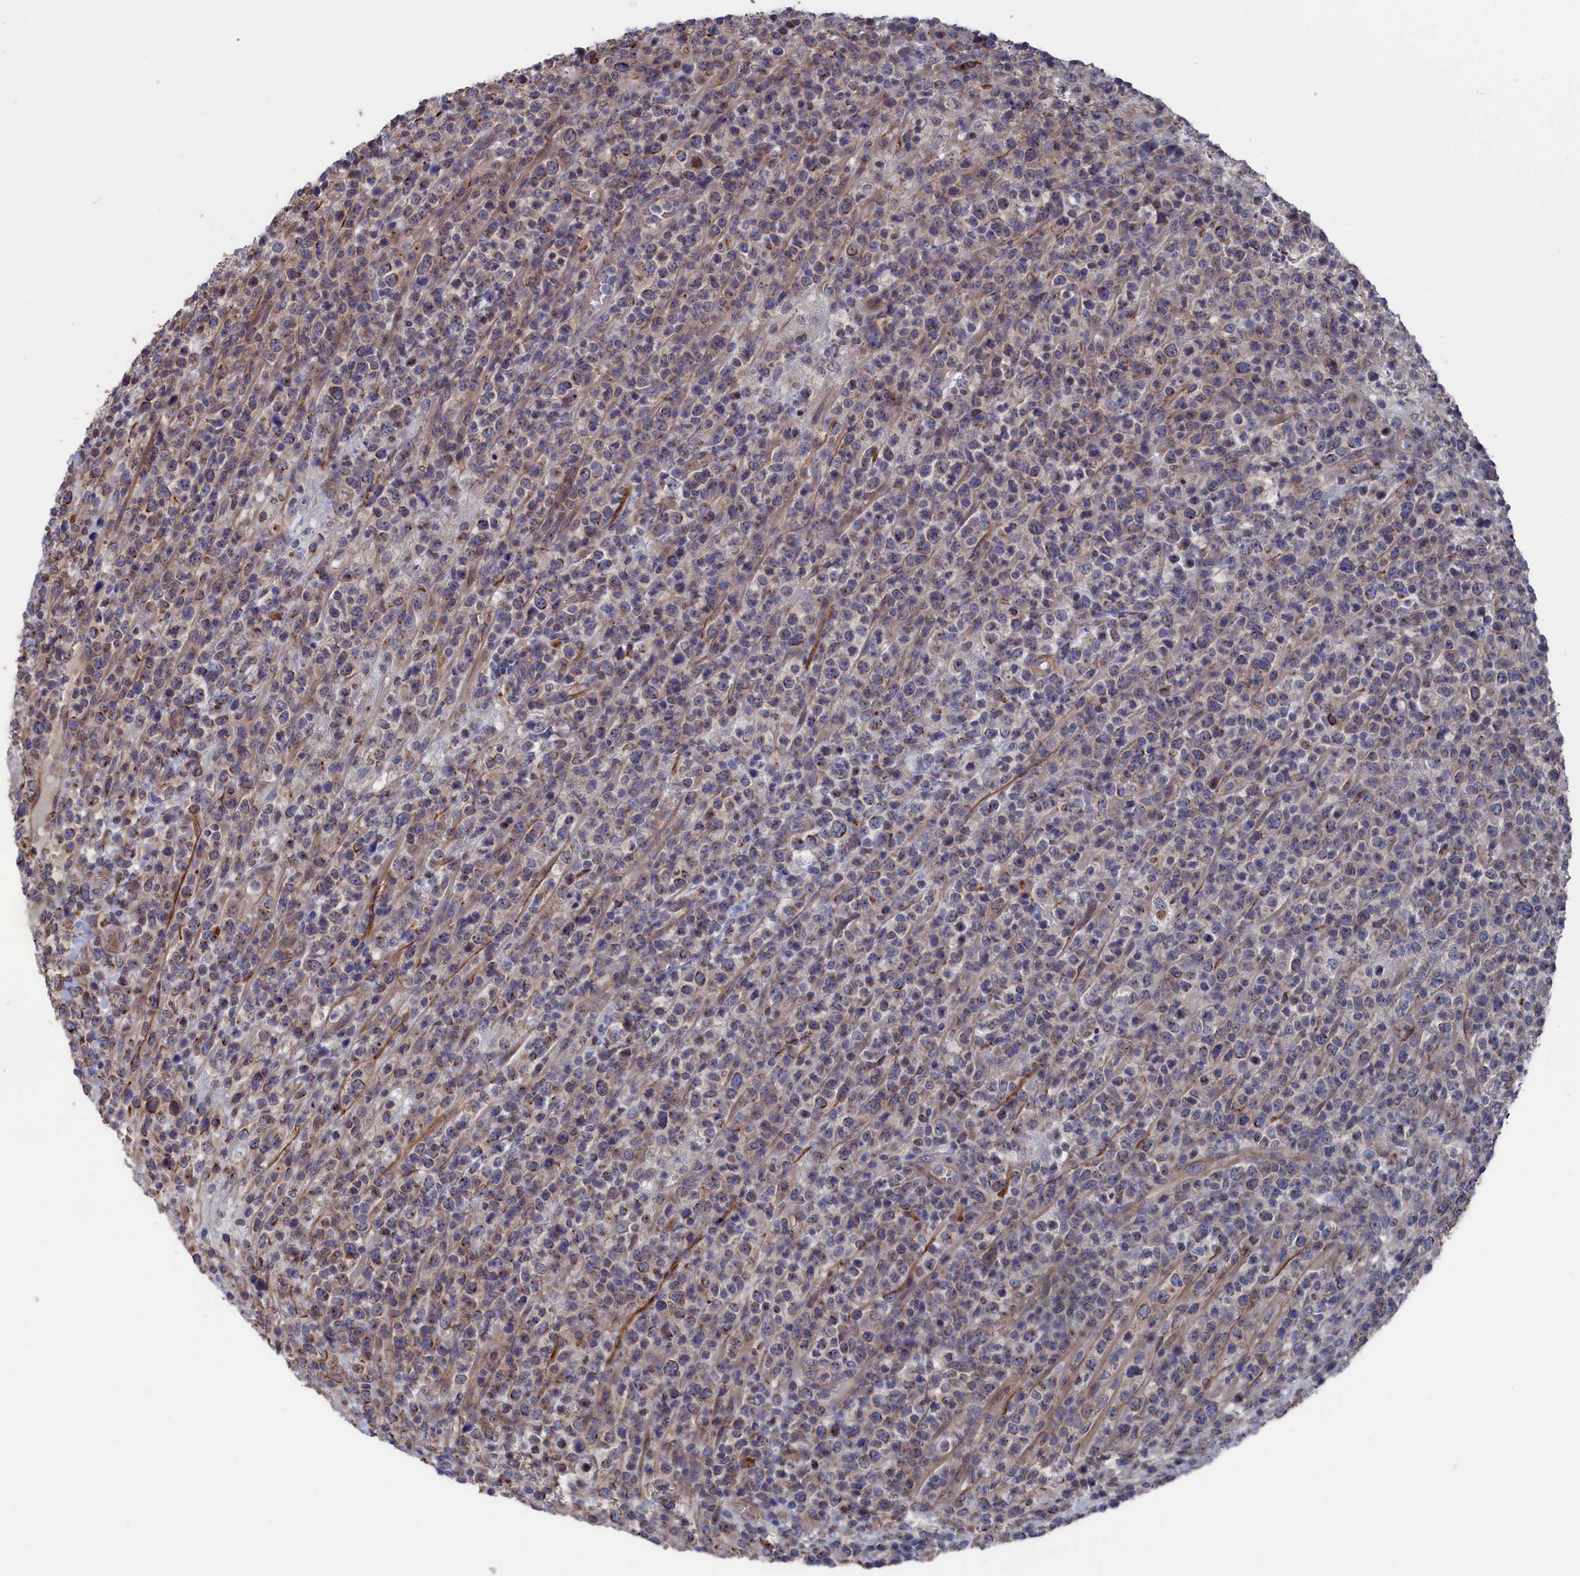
{"staining": {"intensity": "weak", "quantity": "<25%", "location": "cytoplasmic/membranous"}, "tissue": "lymphoma", "cell_type": "Tumor cells", "image_type": "cancer", "snomed": [{"axis": "morphology", "description": "Malignant lymphoma, non-Hodgkin's type, High grade"}, {"axis": "topography", "description": "Colon"}], "caption": "DAB (3,3'-diaminobenzidine) immunohistochemical staining of human lymphoma demonstrates no significant expression in tumor cells. Nuclei are stained in blue.", "gene": "NUTF2", "patient": {"sex": "female", "age": 53}}